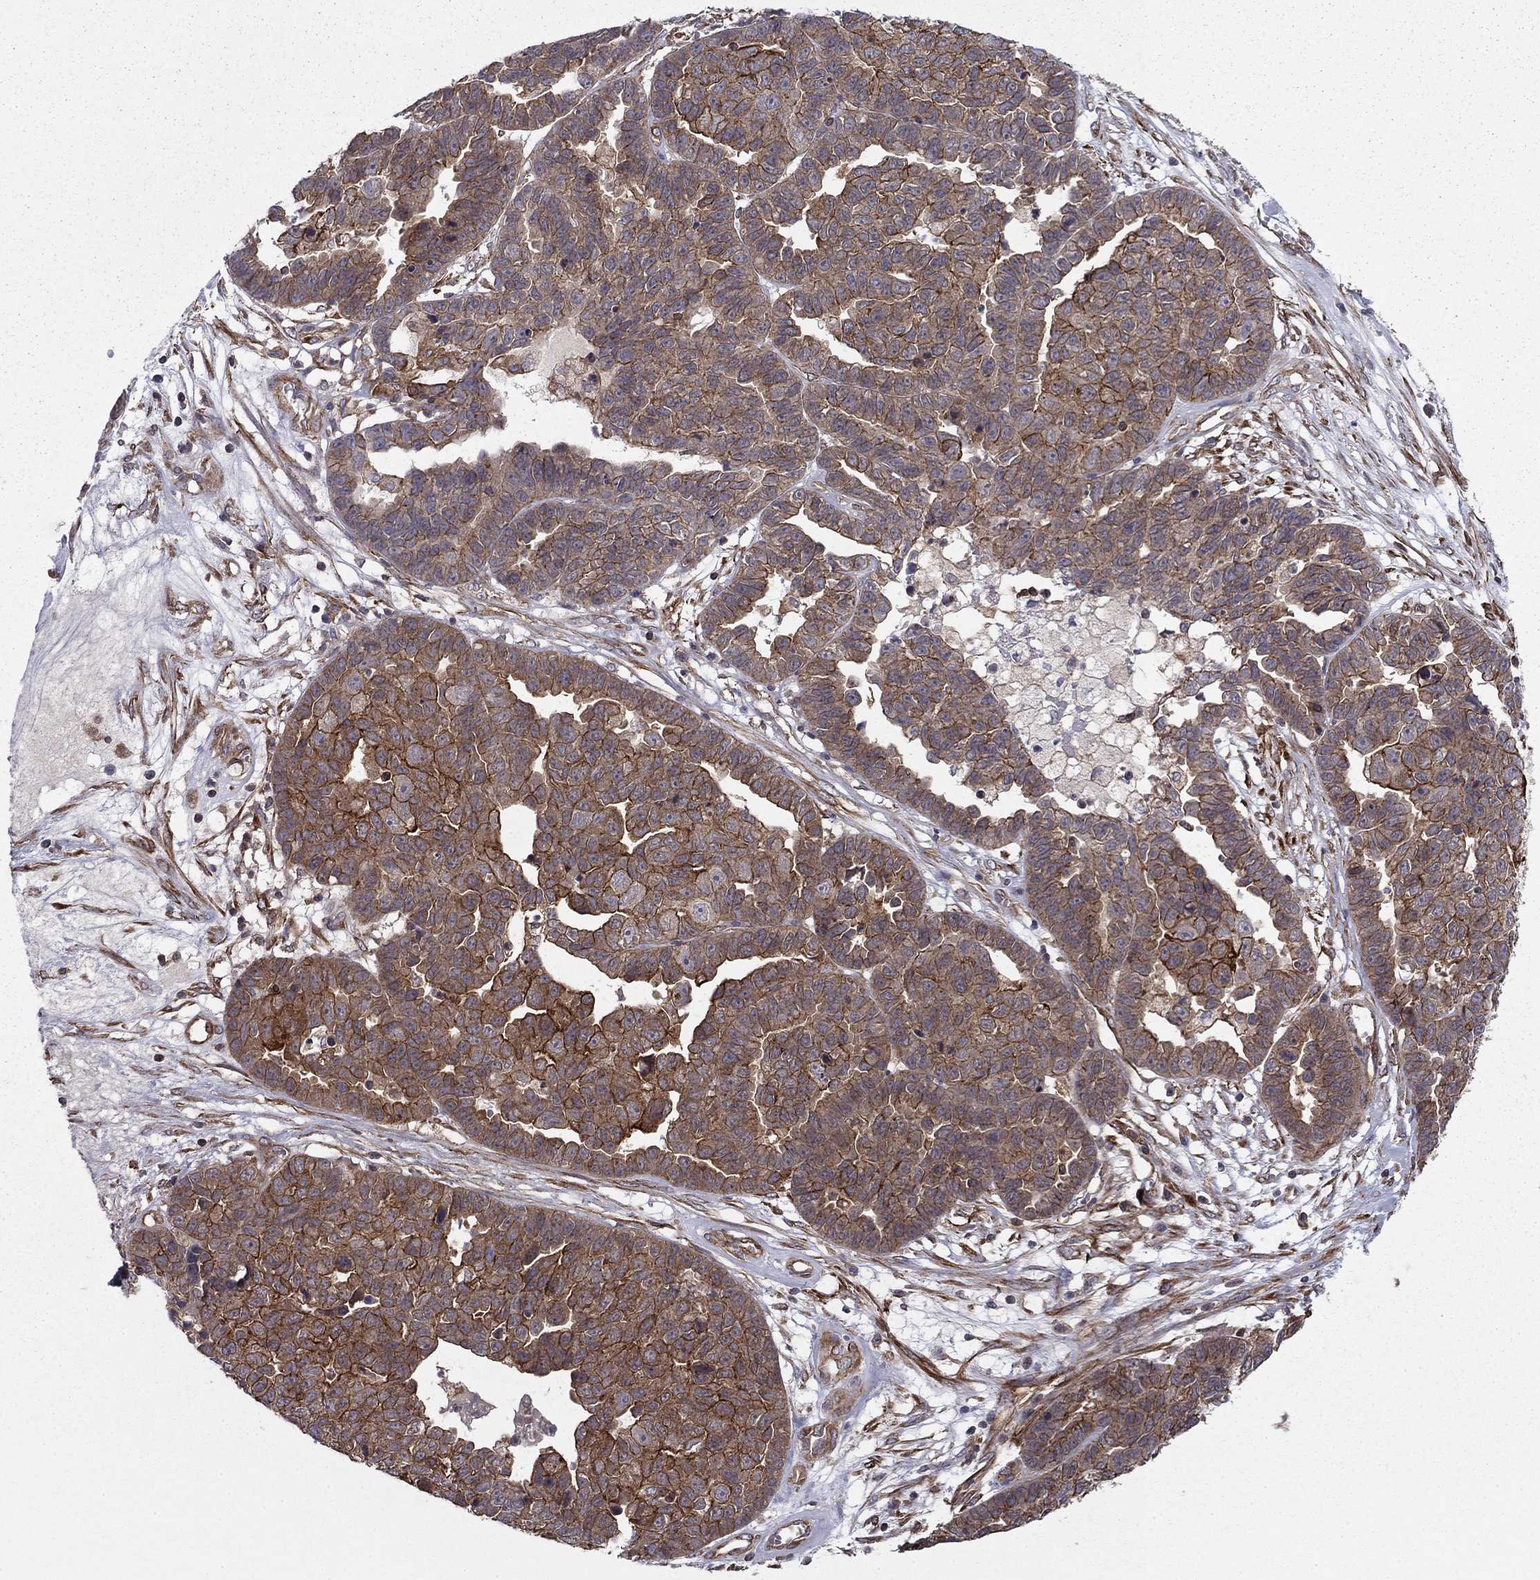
{"staining": {"intensity": "strong", "quantity": "25%-75%", "location": "cytoplasmic/membranous"}, "tissue": "ovarian cancer", "cell_type": "Tumor cells", "image_type": "cancer", "snomed": [{"axis": "morphology", "description": "Cystadenocarcinoma, serous, NOS"}, {"axis": "topography", "description": "Ovary"}], "caption": "An image of human ovarian serous cystadenocarcinoma stained for a protein reveals strong cytoplasmic/membranous brown staining in tumor cells.", "gene": "SHMT1", "patient": {"sex": "female", "age": 87}}